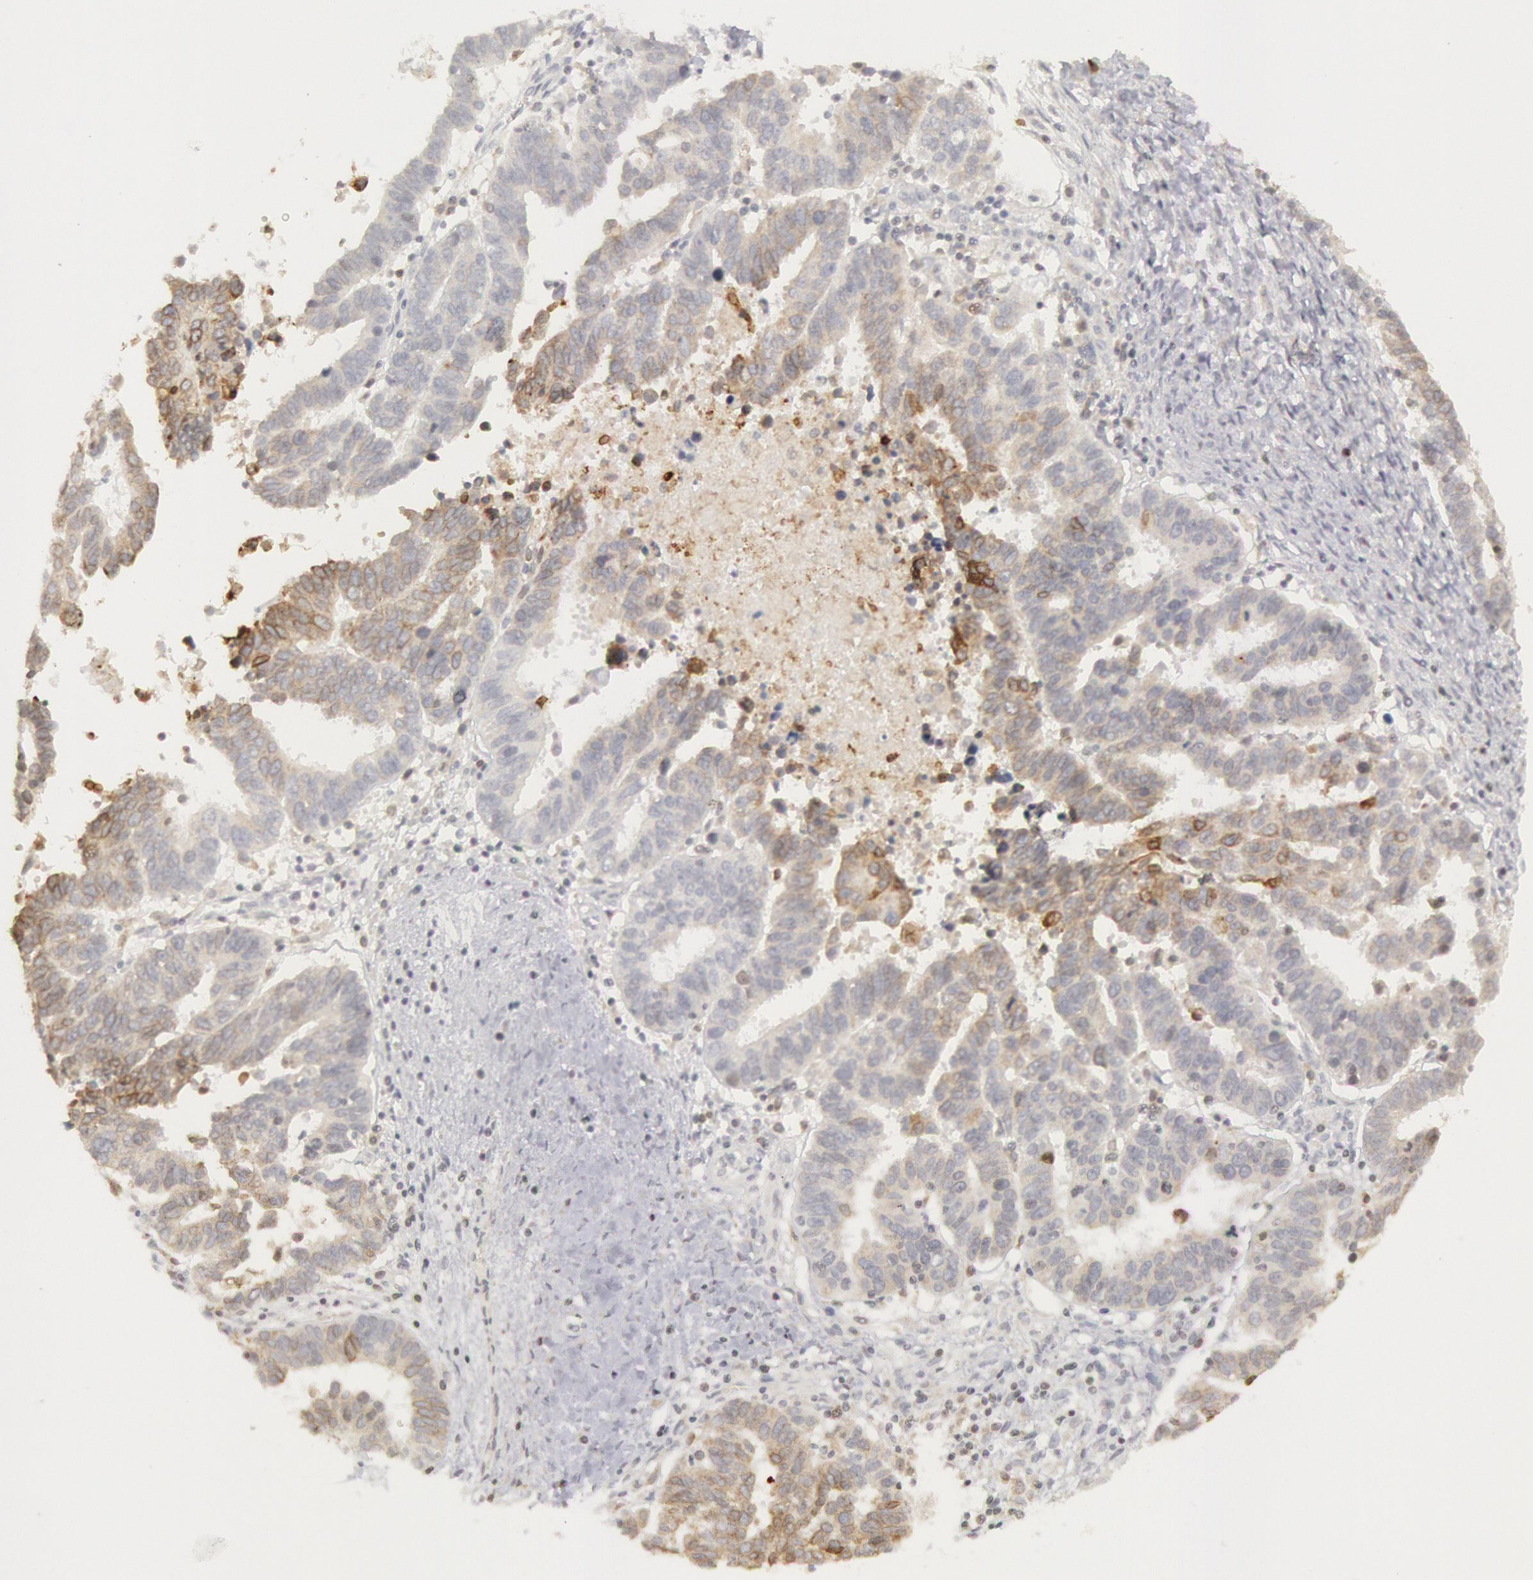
{"staining": {"intensity": "moderate", "quantity": "<25%", "location": "cytoplasmic/membranous"}, "tissue": "ovarian cancer", "cell_type": "Tumor cells", "image_type": "cancer", "snomed": [{"axis": "morphology", "description": "Carcinoma, endometroid"}, {"axis": "morphology", "description": "Cystadenocarcinoma, serous, NOS"}, {"axis": "topography", "description": "Ovary"}], "caption": "Ovarian cancer was stained to show a protein in brown. There is low levels of moderate cytoplasmic/membranous expression in about <25% of tumor cells.", "gene": "PTGS2", "patient": {"sex": "female", "age": 45}}